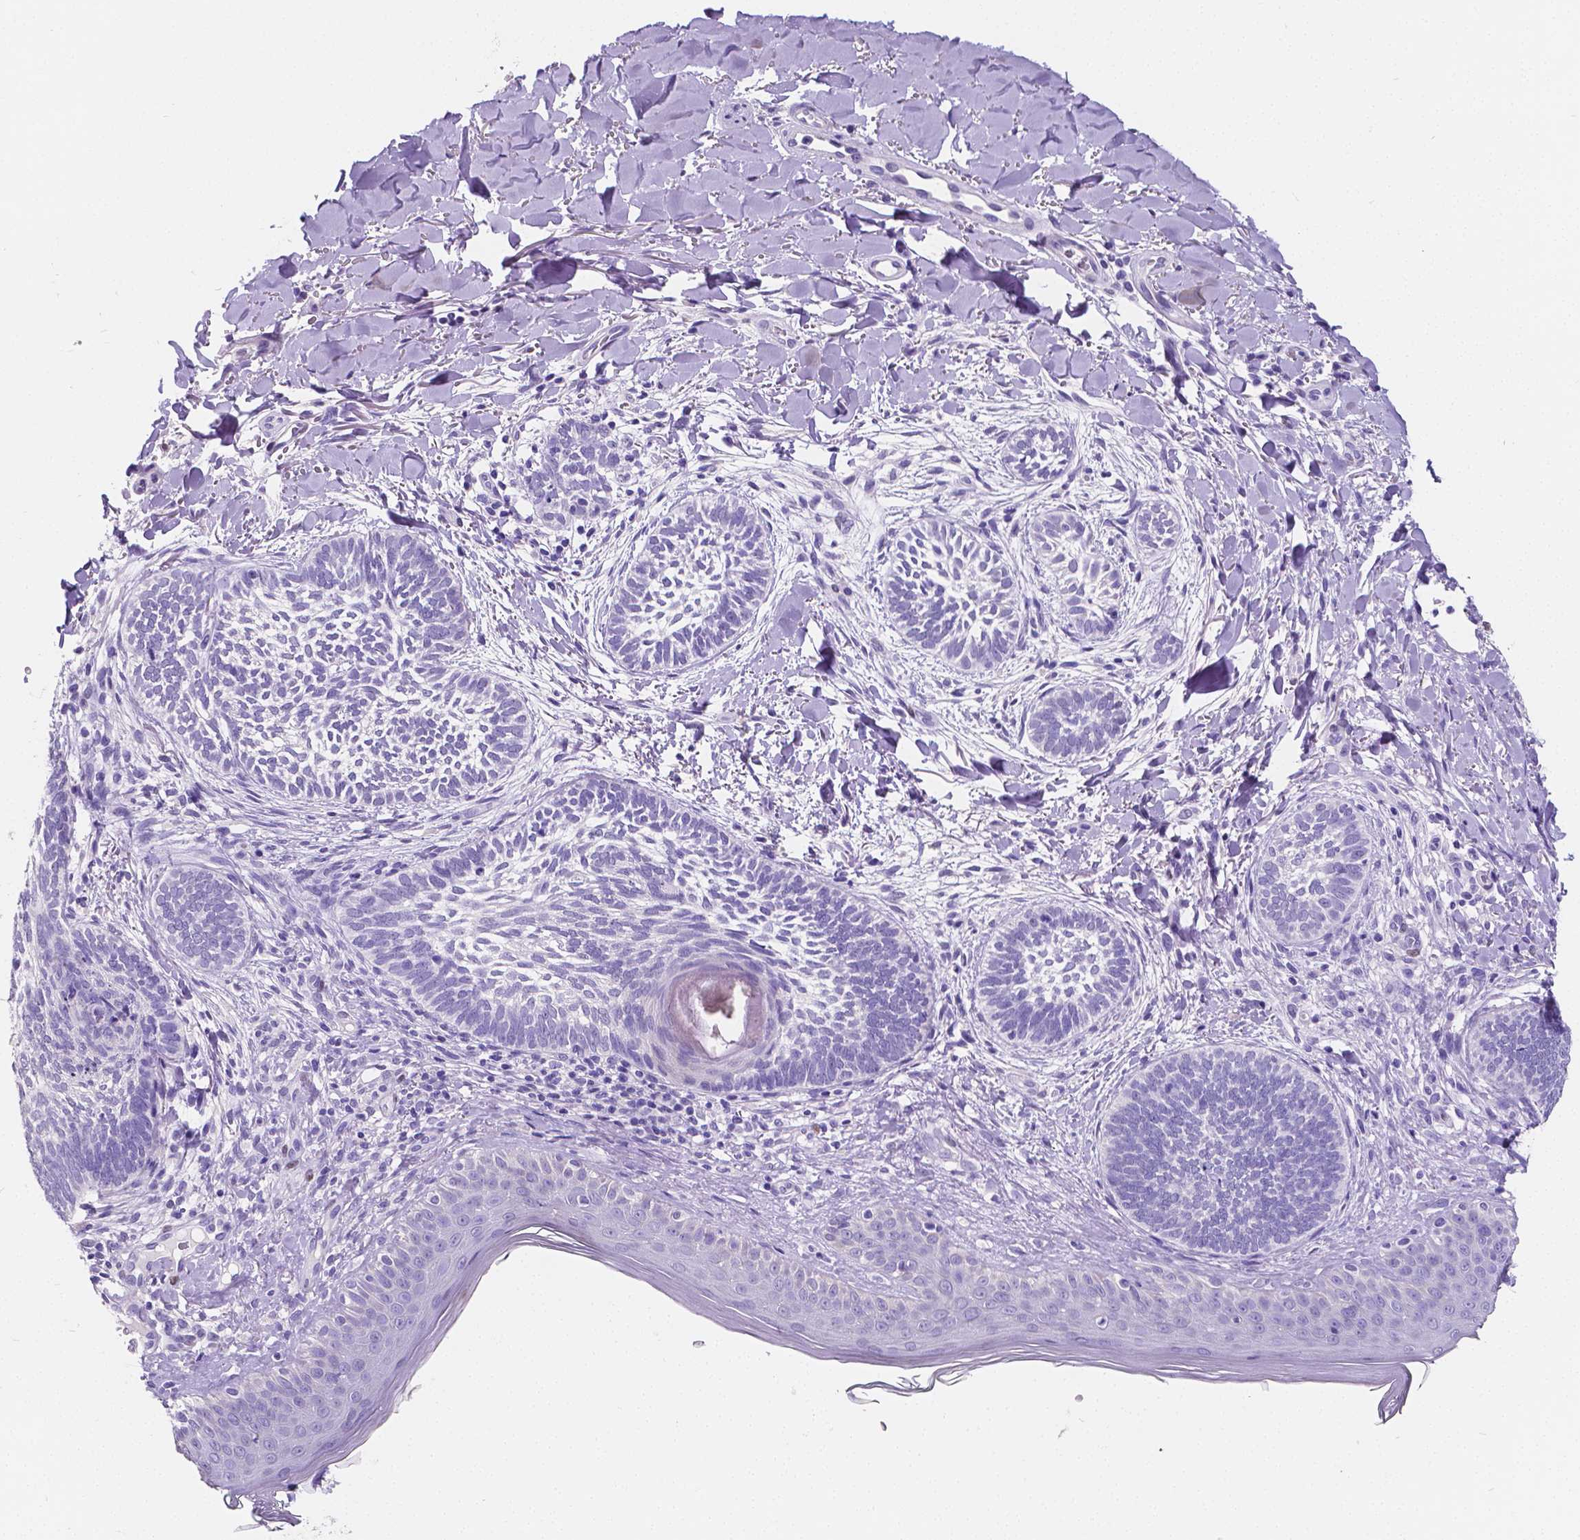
{"staining": {"intensity": "negative", "quantity": "none", "location": "none"}, "tissue": "skin cancer", "cell_type": "Tumor cells", "image_type": "cancer", "snomed": [{"axis": "morphology", "description": "Normal tissue, NOS"}, {"axis": "morphology", "description": "Basal cell carcinoma"}, {"axis": "topography", "description": "Skin"}], "caption": "A high-resolution photomicrograph shows immunohistochemistry staining of basal cell carcinoma (skin), which demonstrates no significant staining in tumor cells.", "gene": "SATB2", "patient": {"sex": "male", "age": 46}}